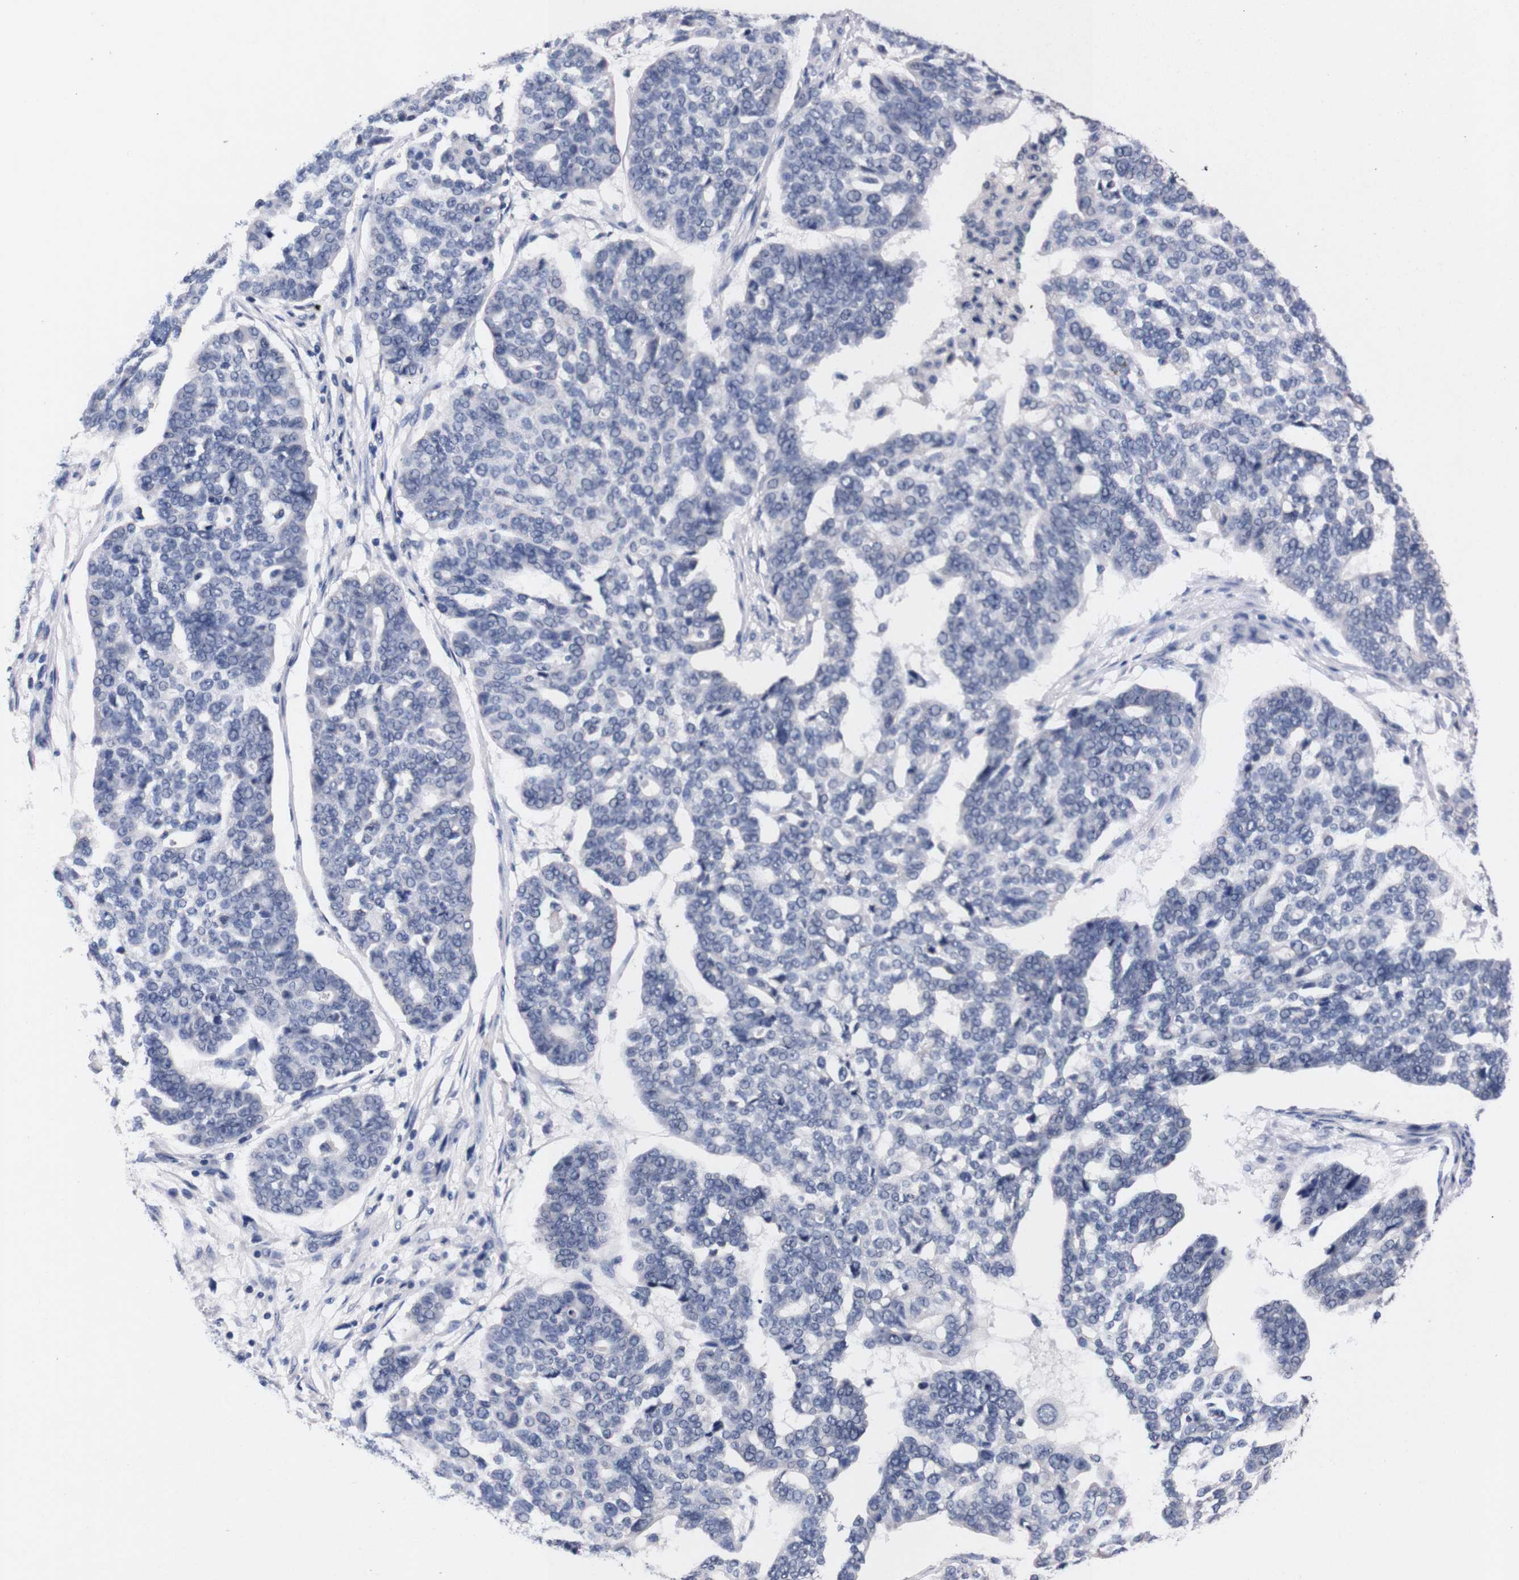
{"staining": {"intensity": "negative", "quantity": "none", "location": "none"}, "tissue": "ovarian cancer", "cell_type": "Tumor cells", "image_type": "cancer", "snomed": [{"axis": "morphology", "description": "Cystadenocarcinoma, serous, NOS"}, {"axis": "topography", "description": "Ovary"}], "caption": "The IHC photomicrograph has no significant staining in tumor cells of serous cystadenocarcinoma (ovarian) tissue. (DAB (3,3'-diaminobenzidine) immunohistochemistry (IHC), high magnification).", "gene": "TNFRSF21", "patient": {"sex": "female", "age": 59}}